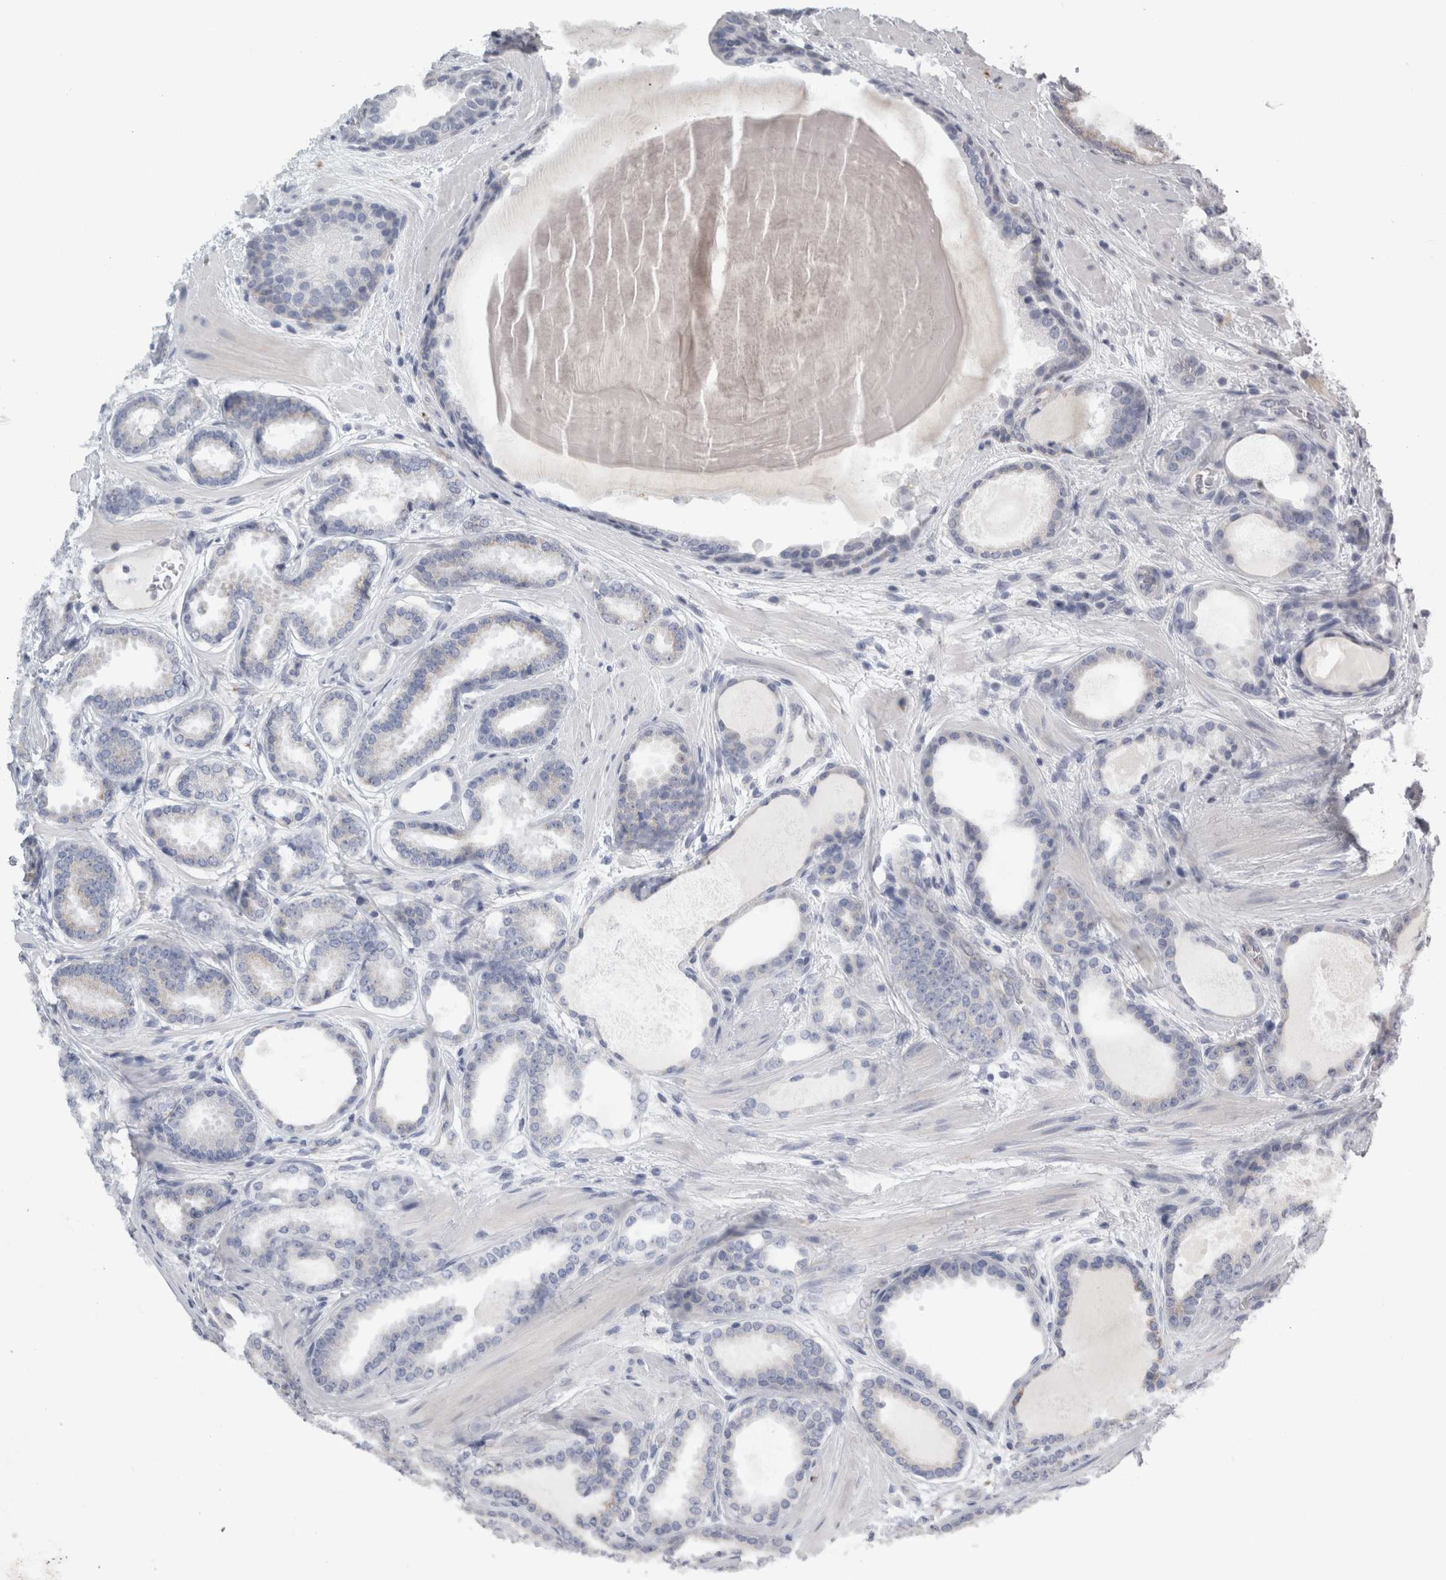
{"staining": {"intensity": "moderate", "quantity": "25%-75%", "location": "cytoplasmic/membranous"}, "tissue": "prostate cancer", "cell_type": "Tumor cells", "image_type": "cancer", "snomed": [{"axis": "morphology", "description": "Adenocarcinoma, High grade"}, {"axis": "topography", "description": "Prostate"}], "caption": "There is medium levels of moderate cytoplasmic/membranous expression in tumor cells of prostate cancer, as demonstrated by immunohistochemical staining (brown color).", "gene": "TCAP", "patient": {"sex": "male", "age": 60}}